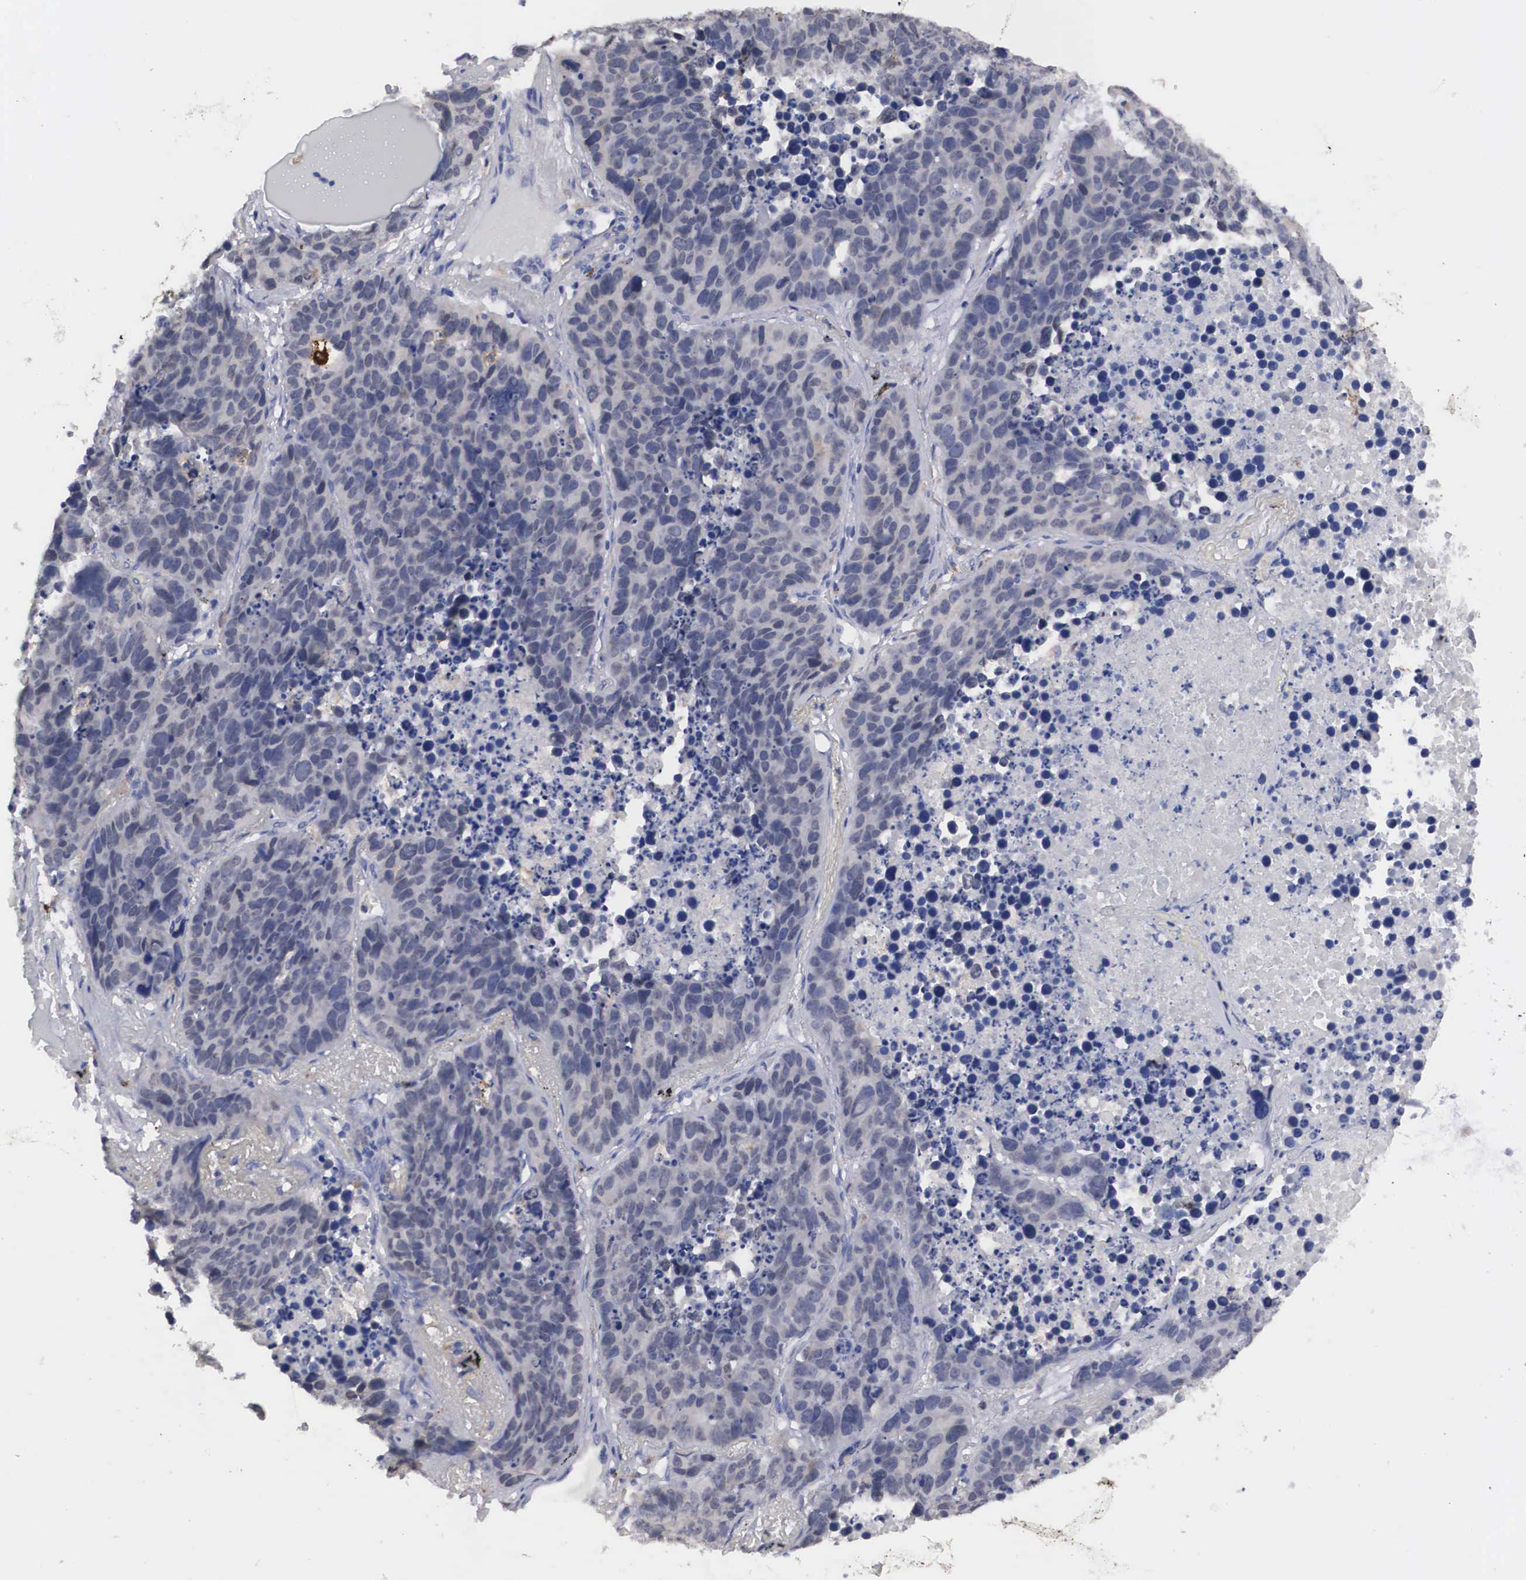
{"staining": {"intensity": "negative", "quantity": "none", "location": "none"}, "tissue": "lung cancer", "cell_type": "Tumor cells", "image_type": "cancer", "snomed": [{"axis": "morphology", "description": "Carcinoid, malignant, NOS"}, {"axis": "topography", "description": "Lung"}], "caption": "DAB (3,3'-diaminobenzidine) immunohistochemical staining of lung cancer reveals no significant staining in tumor cells. (Stains: DAB (3,3'-diaminobenzidine) immunohistochemistry (IHC) with hematoxylin counter stain, Microscopy: brightfield microscopy at high magnification).", "gene": "HMOX1", "patient": {"sex": "male", "age": 60}}